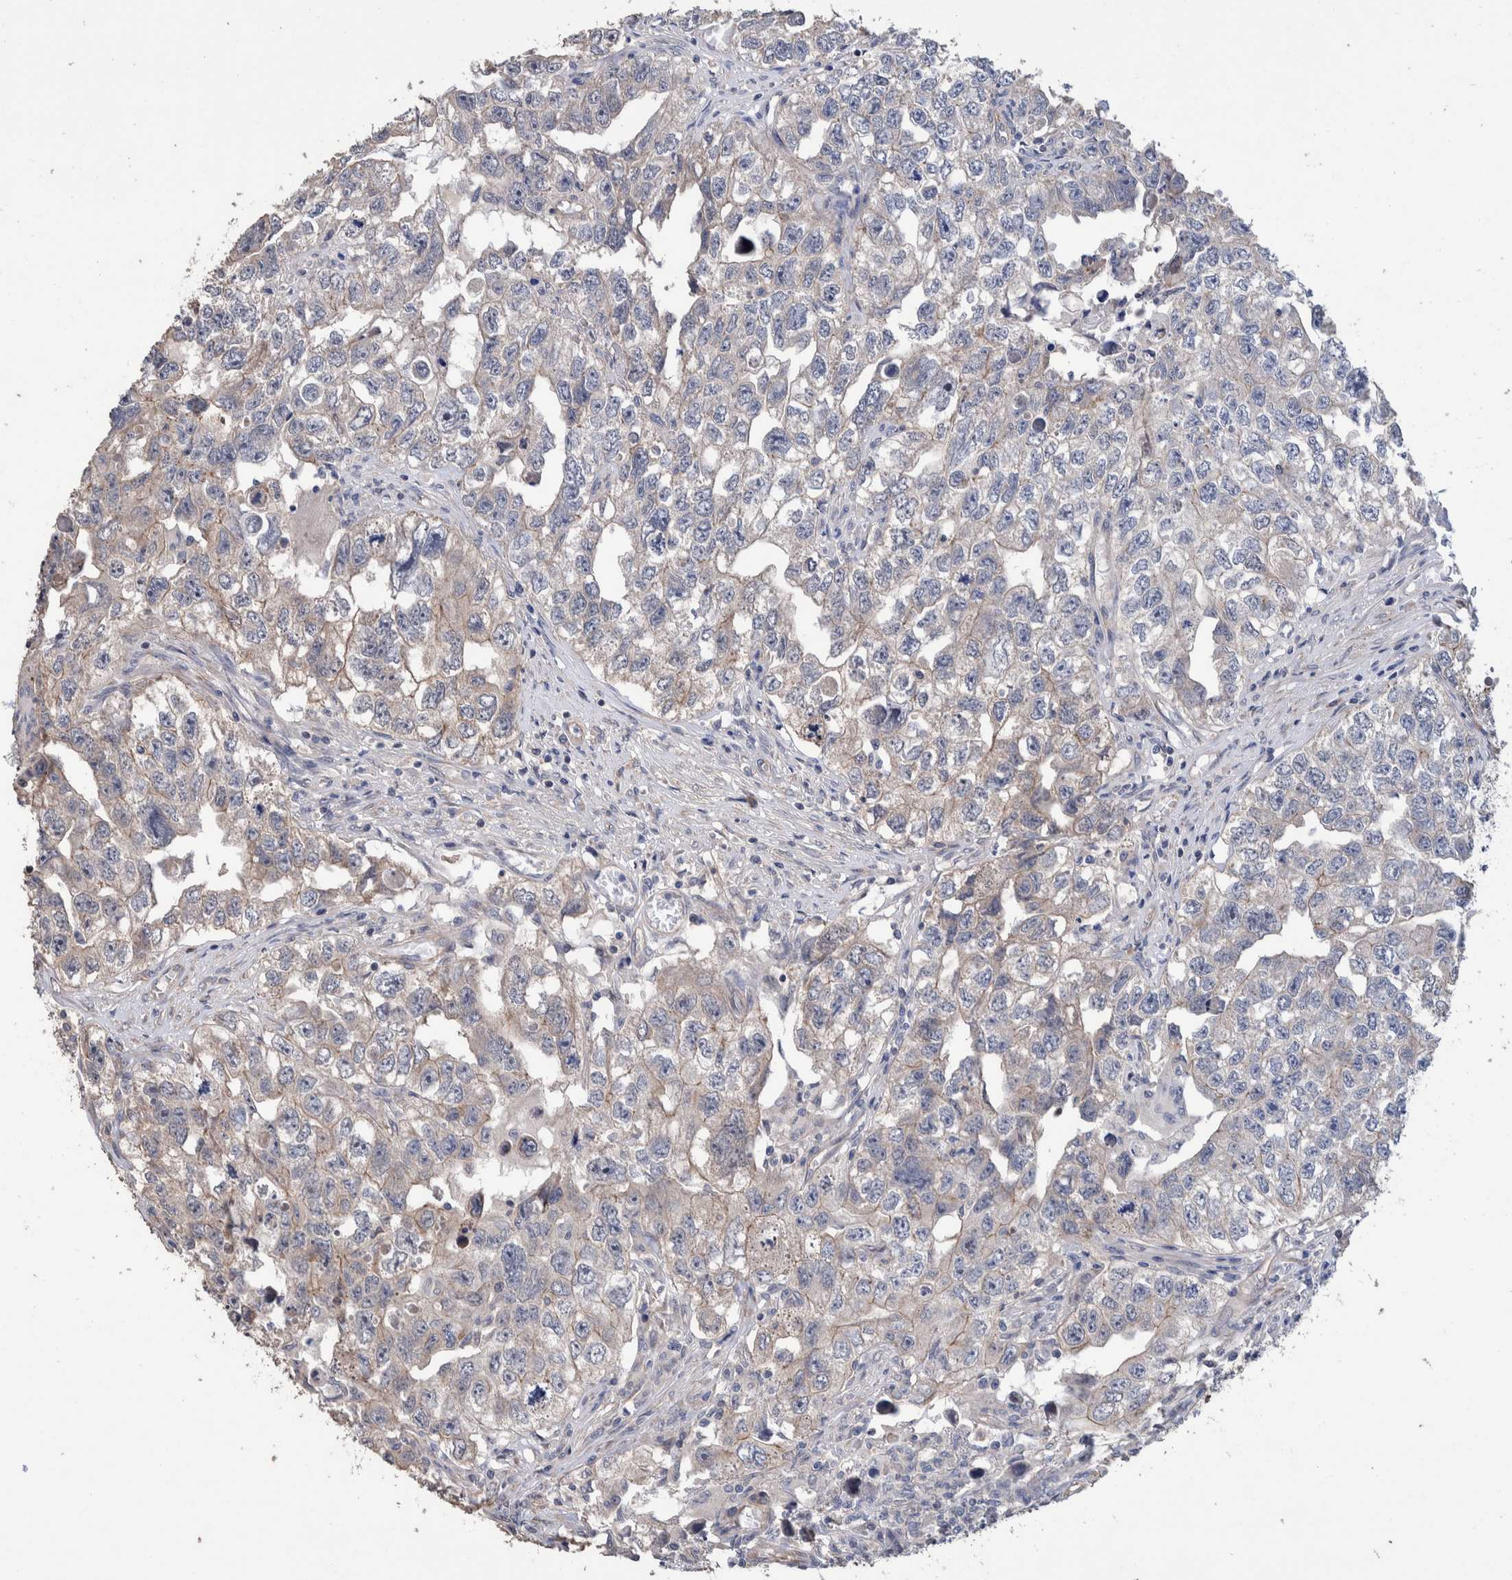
{"staining": {"intensity": "negative", "quantity": "none", "location": "none"}, "tissue": "testis cancer", "cell_type": "Tumor cells", "image_type": "cancer", "snomed": [{"axis": "morphology", "description": "Seminoma, NOS"}, {"axis": "morphology", "description": "Carcinoma, Embryonal, NOS"}, {"axis": "topography", "description": "Testis"}], "caption": "A micrograph of testis cancer stained for a protein demonstrates no brown staining in tumor cells.", "gene": "SLC45A4", "patient": {"sex": "male", "age": 43}}